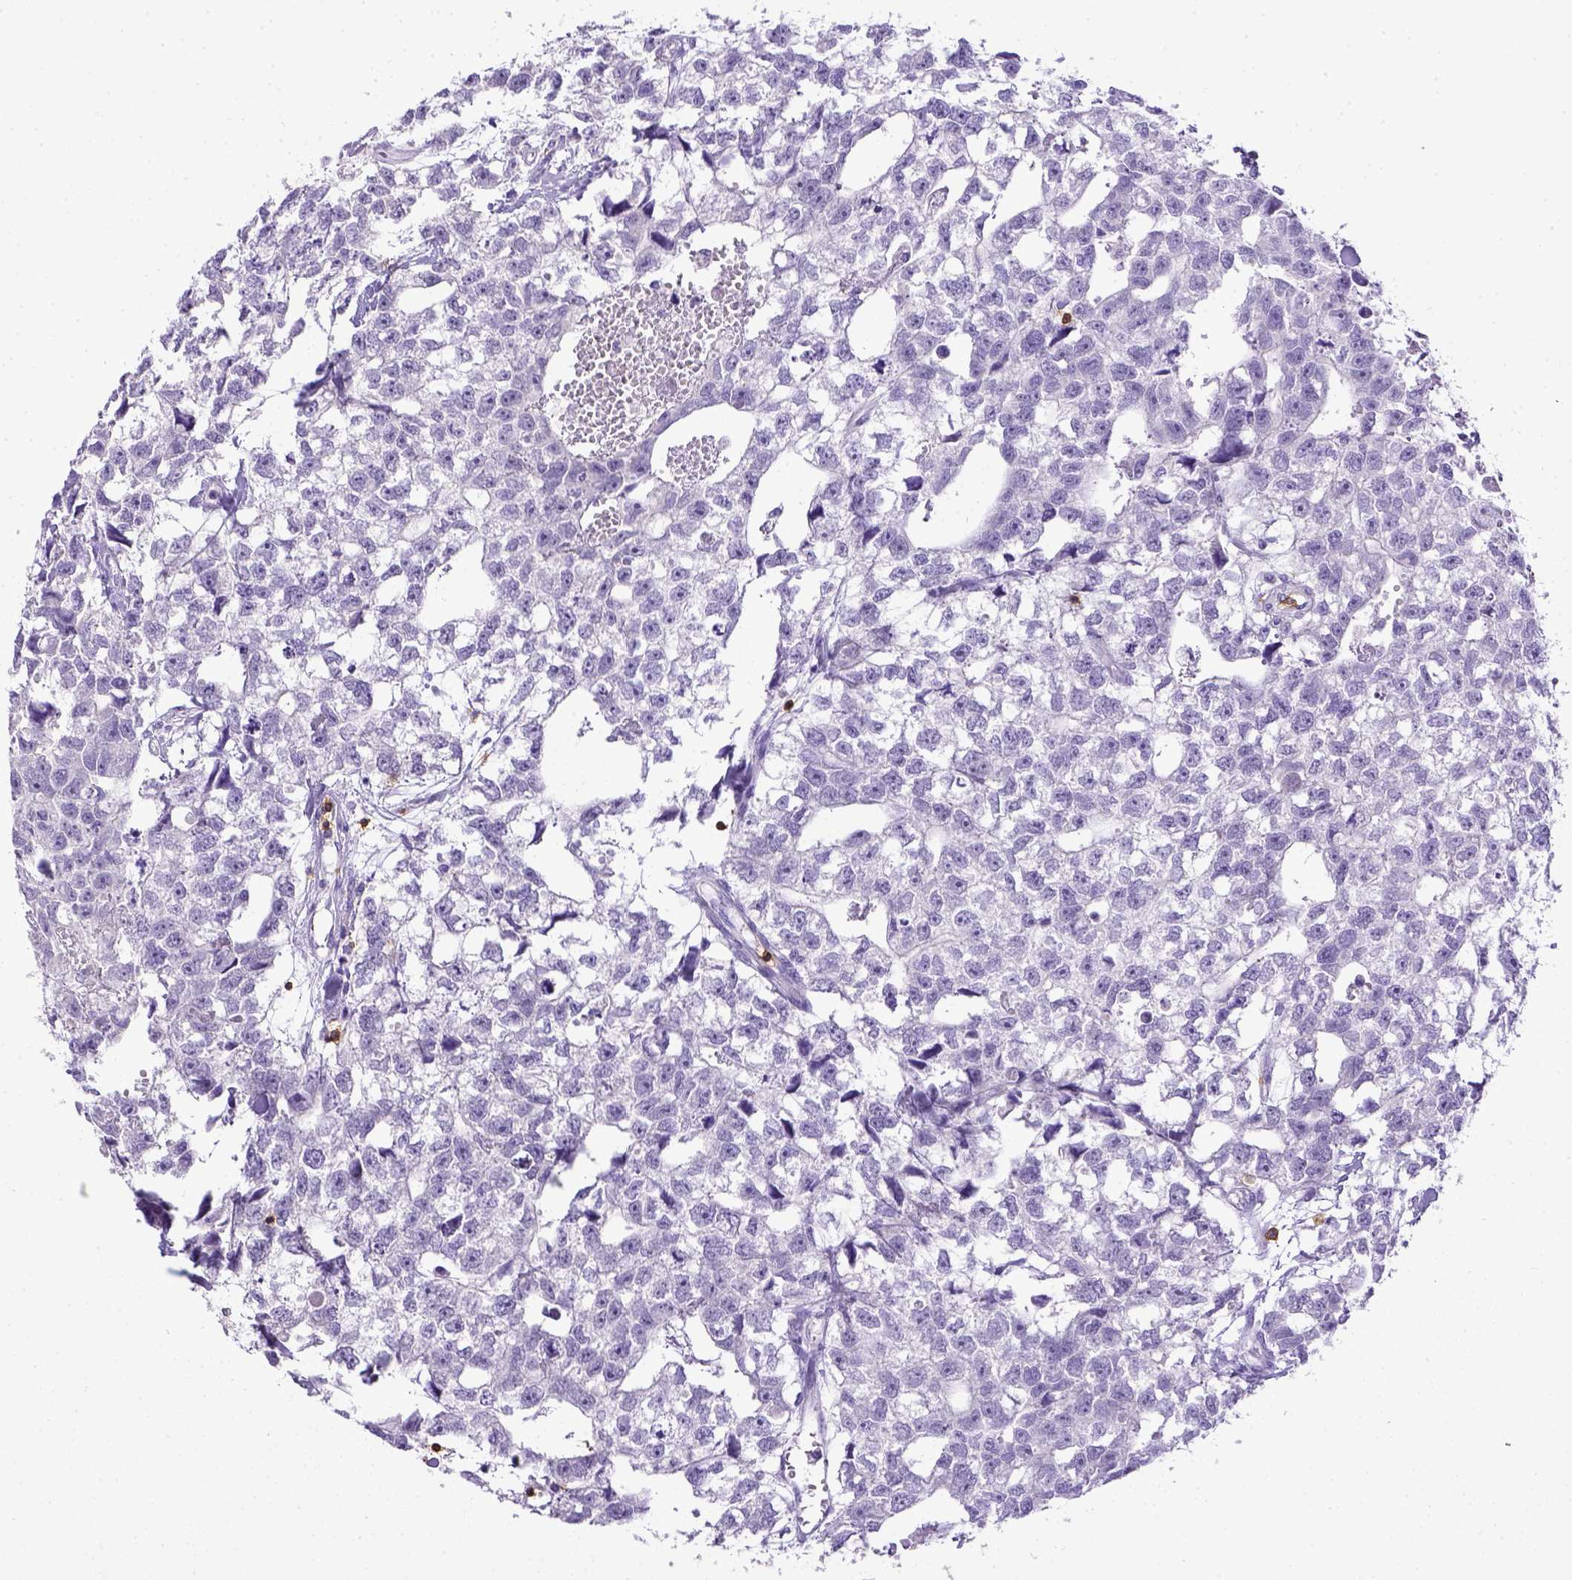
{"staining": {"intensity": "negative", "quantity": "none", "location": "none"}, "tissue": "testis cancer", "cell_type": "Tumor cells", "image_type": "cancer", "snomed": [{"axis": "morphology", "description": "Carcinoma, Embryonal, NOS"}, {"axis": "morphology", "description": "Teratoma, malignant, NOS"}, {"axis": "topography", "description": "Testis"}], "caption": "Testis cancer (malignant teratoma) stained for a protein using IHC shows no staining tumor cells.", "gene": "CD3E", "patient": {"sex": "male", "age": 44}}